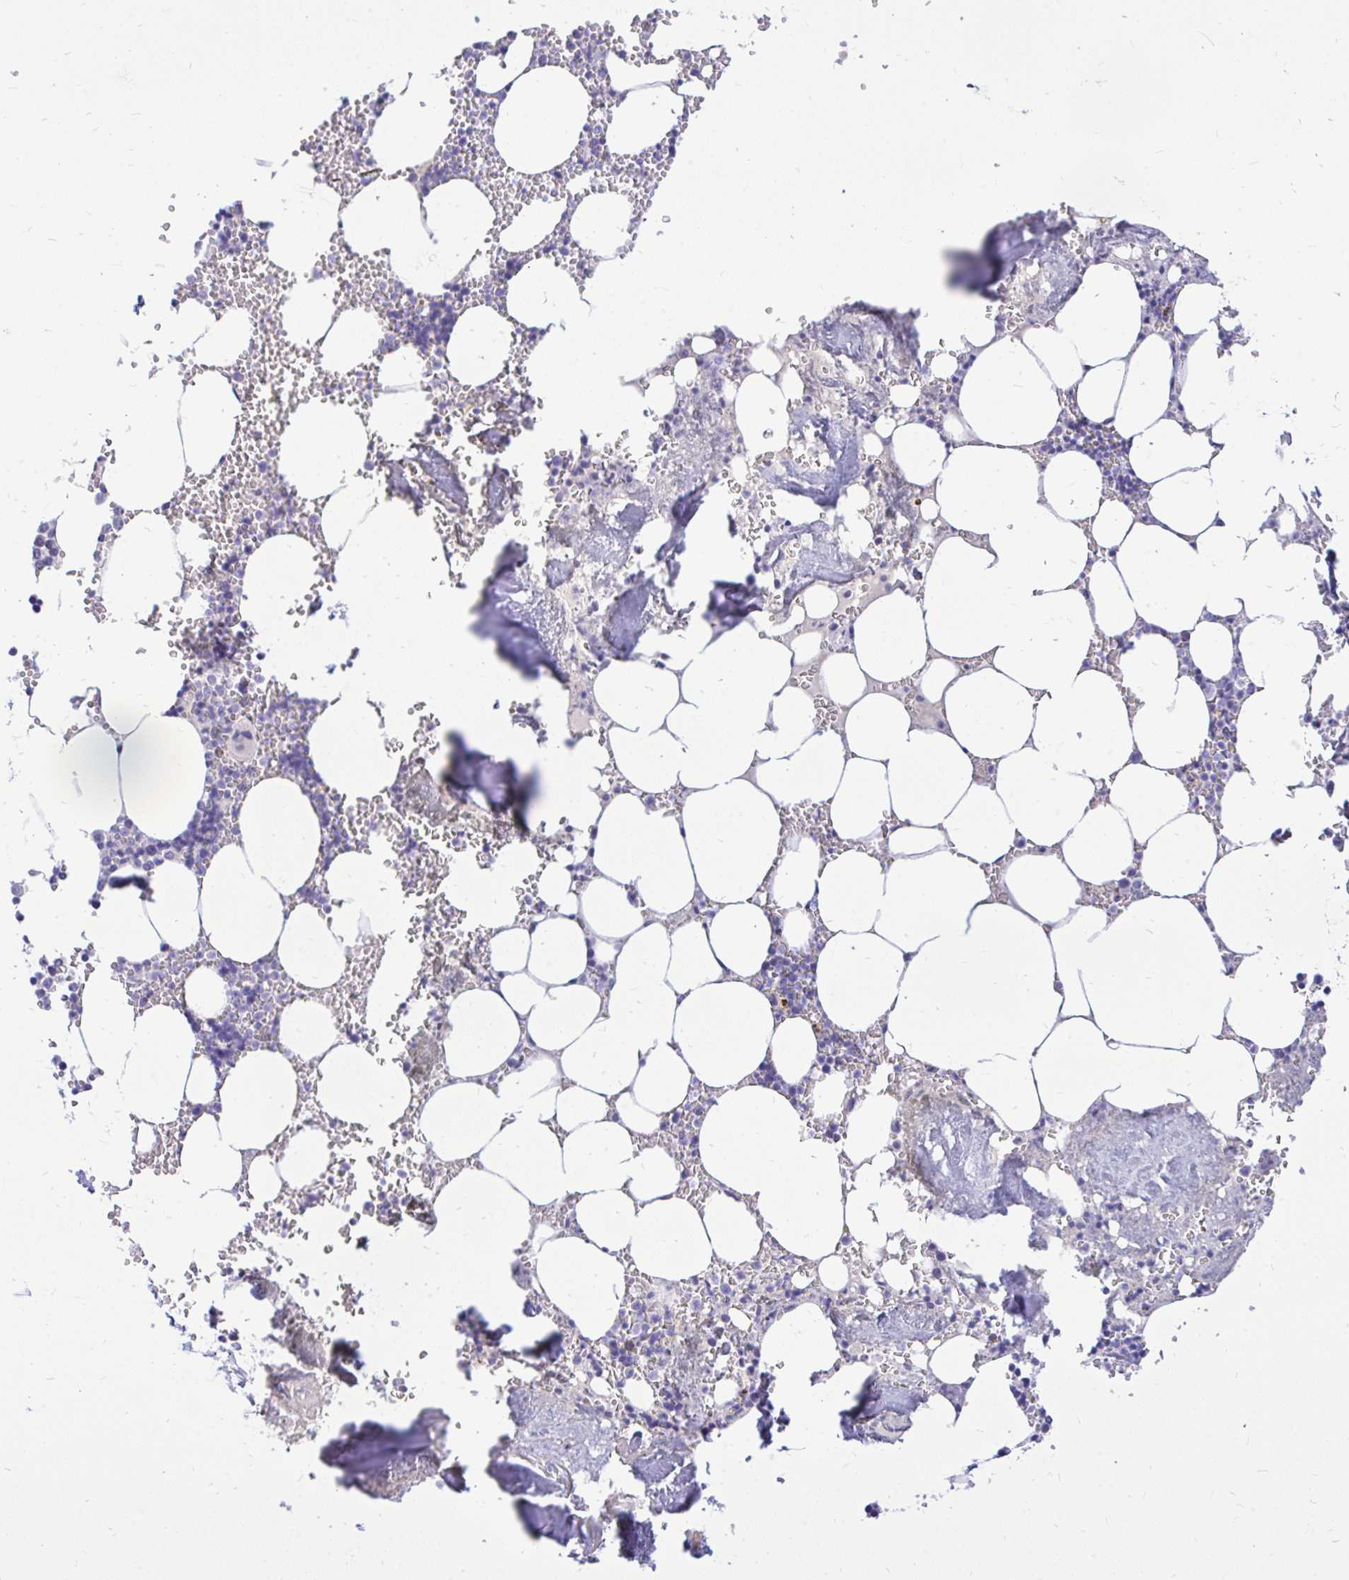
{"staining": {"intensity": "negative", "quantity": "none", "location": "none"}, "tissue": "bone marrow", "cell_type": "Hematopoietic cells", "image_type": "normal", "snomed": [{"axis": "morphology", "description": "Normal tissue, NOS"}, {"axis": "topography", "description": "Bone marrow"}], "caption": "The immunohistochemistry (IHC) image has no significant positivity in hematopoietic cells of bone marrow. Nuclei are stained in blue.", "gene": "MAP1LC3A", "patient": {"sex": "male", "age": 54}}